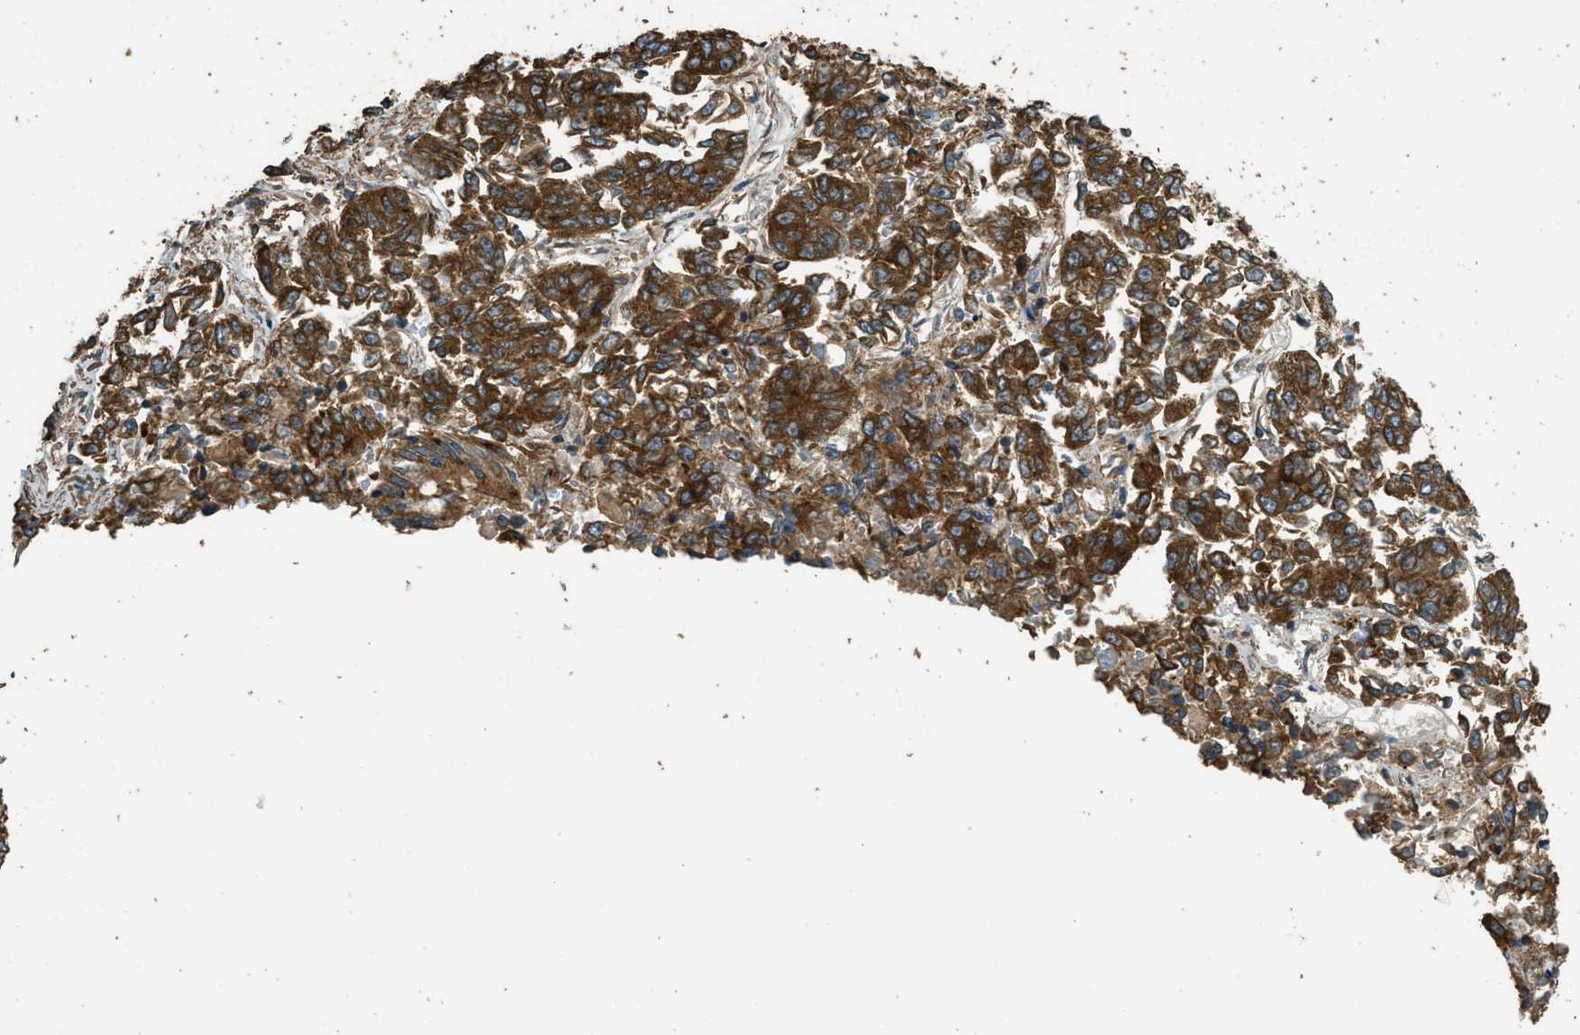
{"staining": {"intensity": "strong", "quantity": ">75%", "location": "cytoplasmic/membranous"}, "tissue": "lung cancer", "cell_type": "Tumor cells", "image_type": "cancer", "snomed": [{"axis": "morphology", "description": "Adenocarcinoma, NOS"}, {"axis": "topography", "description": "Lung"}], "caption": "Strong cytoplasmic/membranous staining for a protein is appreciated in approximately >75% of tumor cells of lung cancer (adenocarcinoma) using immunohistochemistry.", "gene": "MARS1", "patient": {"sex": "male", "age": 84}}